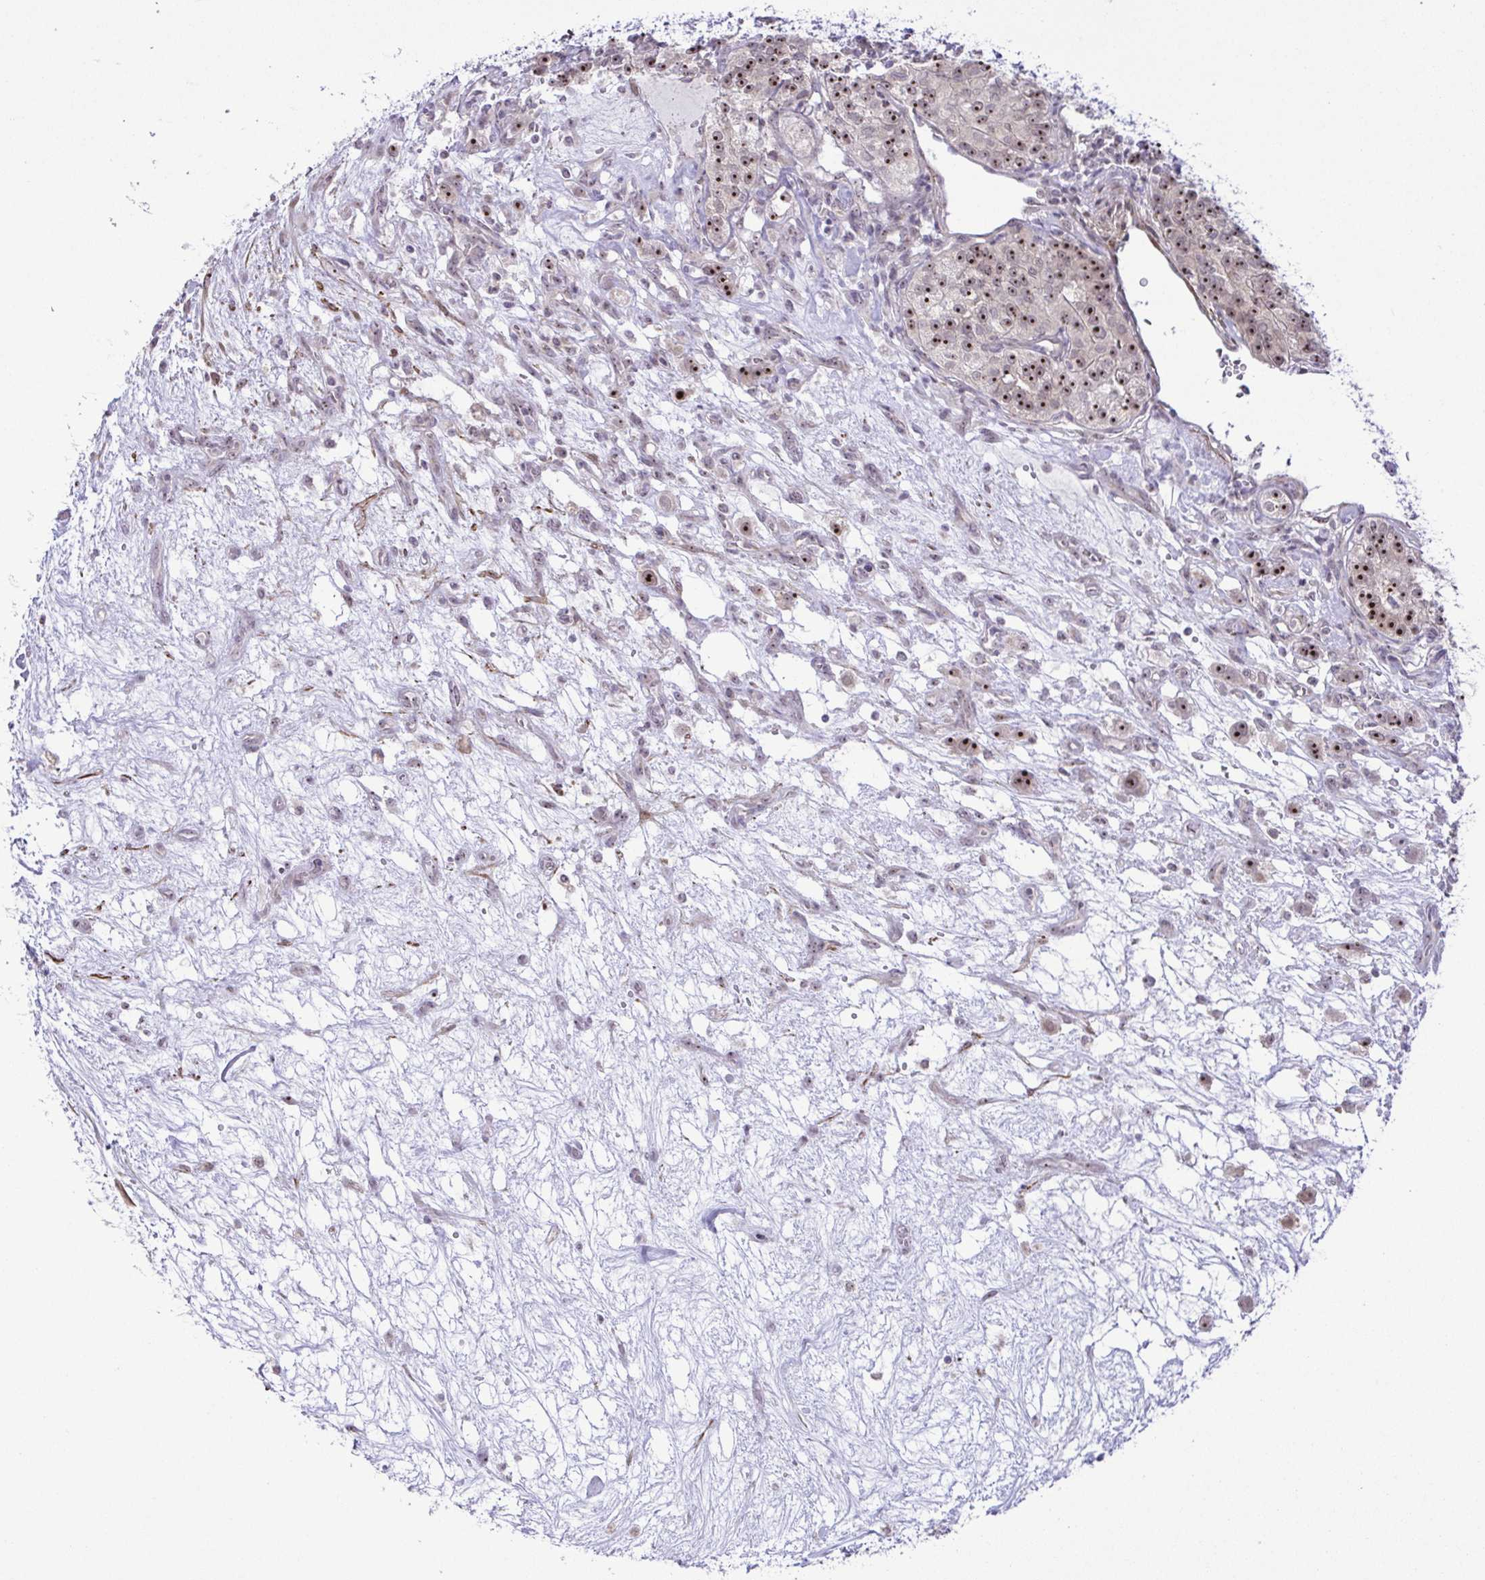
{"staining": {"intensity": "strong", "quantity": ">75%", "location": "nuclear"}, "tissue": "renal cancer", "cell_type": "Tumor cells", "image_type": "cancer", "snomed": [{"axis": "morphology", "description": "Adenocarcinoma, NOS"}, {"axis": "topography", "description": "Kidney"}], "caption": "Immunohistochemistry (IHC) photomicrograph of neoplastic tissue: human adenocarcinoma (renal) stained using immunohistochemistry (IHC) displays high levels of strong protein expression localized specifically in the nuclear of tumor cells, appearing as a nuclear brown color.", "gene": "RSL24D1", "patient": {"sex": "female", "age": 63}}